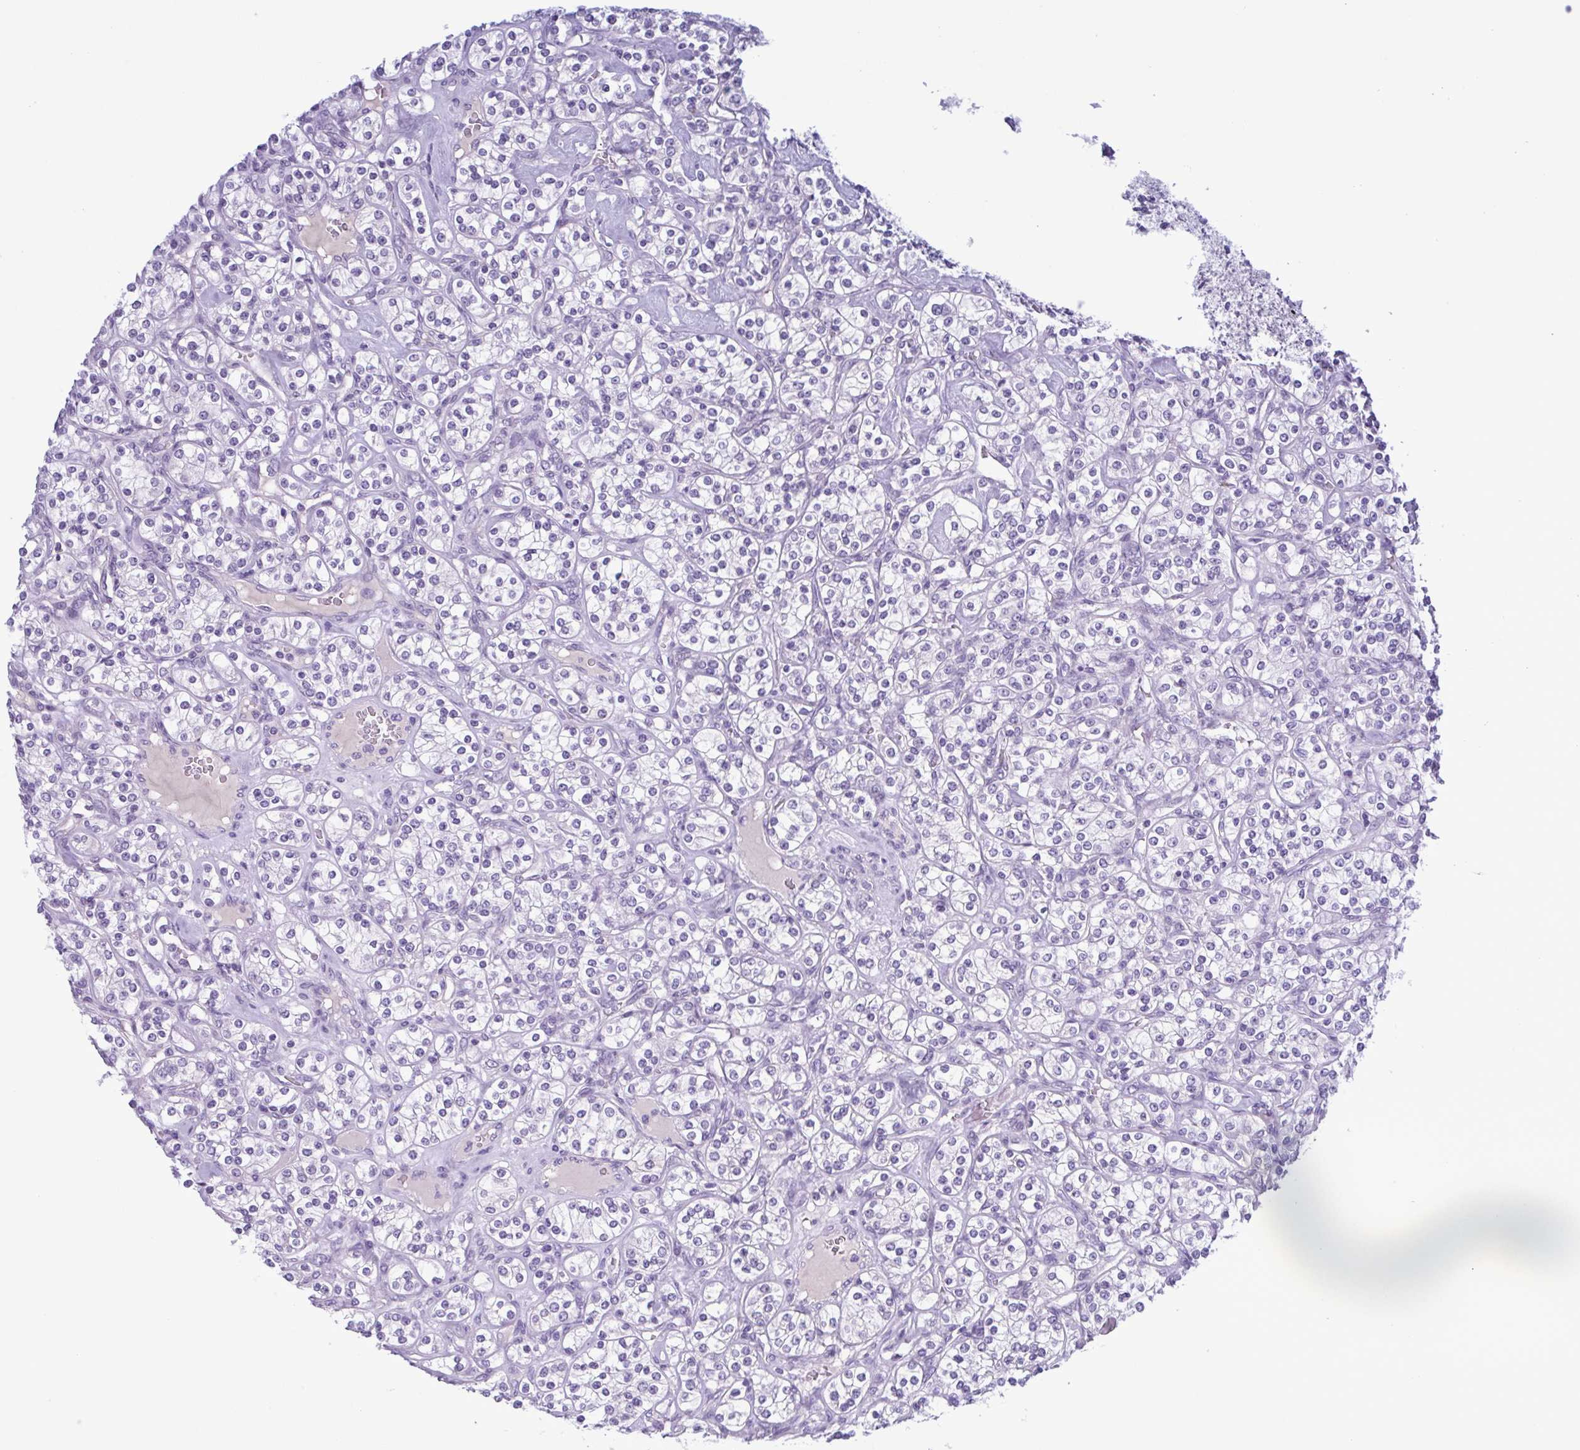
{"staining": {"intensity": "negative", "quantity": "none", "location": "none"}, "tissue": "renal cancer", "cell_type": "Tumor cells", "image_type": "cancer", "snomed": [{"axis": "morphology", "description": "Adenocarcinoma, NOS"}, {"axis": "topography", "description": "Kidney"}], "caption": "A photomicrograph of human renal cancer is negative for staining in tumor cells. The staining is performed using DAB brown chromogen with nuclei counter-stained in using hematoxylin.", "gene": "INAFM1", "patient": {"sex": "male", "age": 77}}